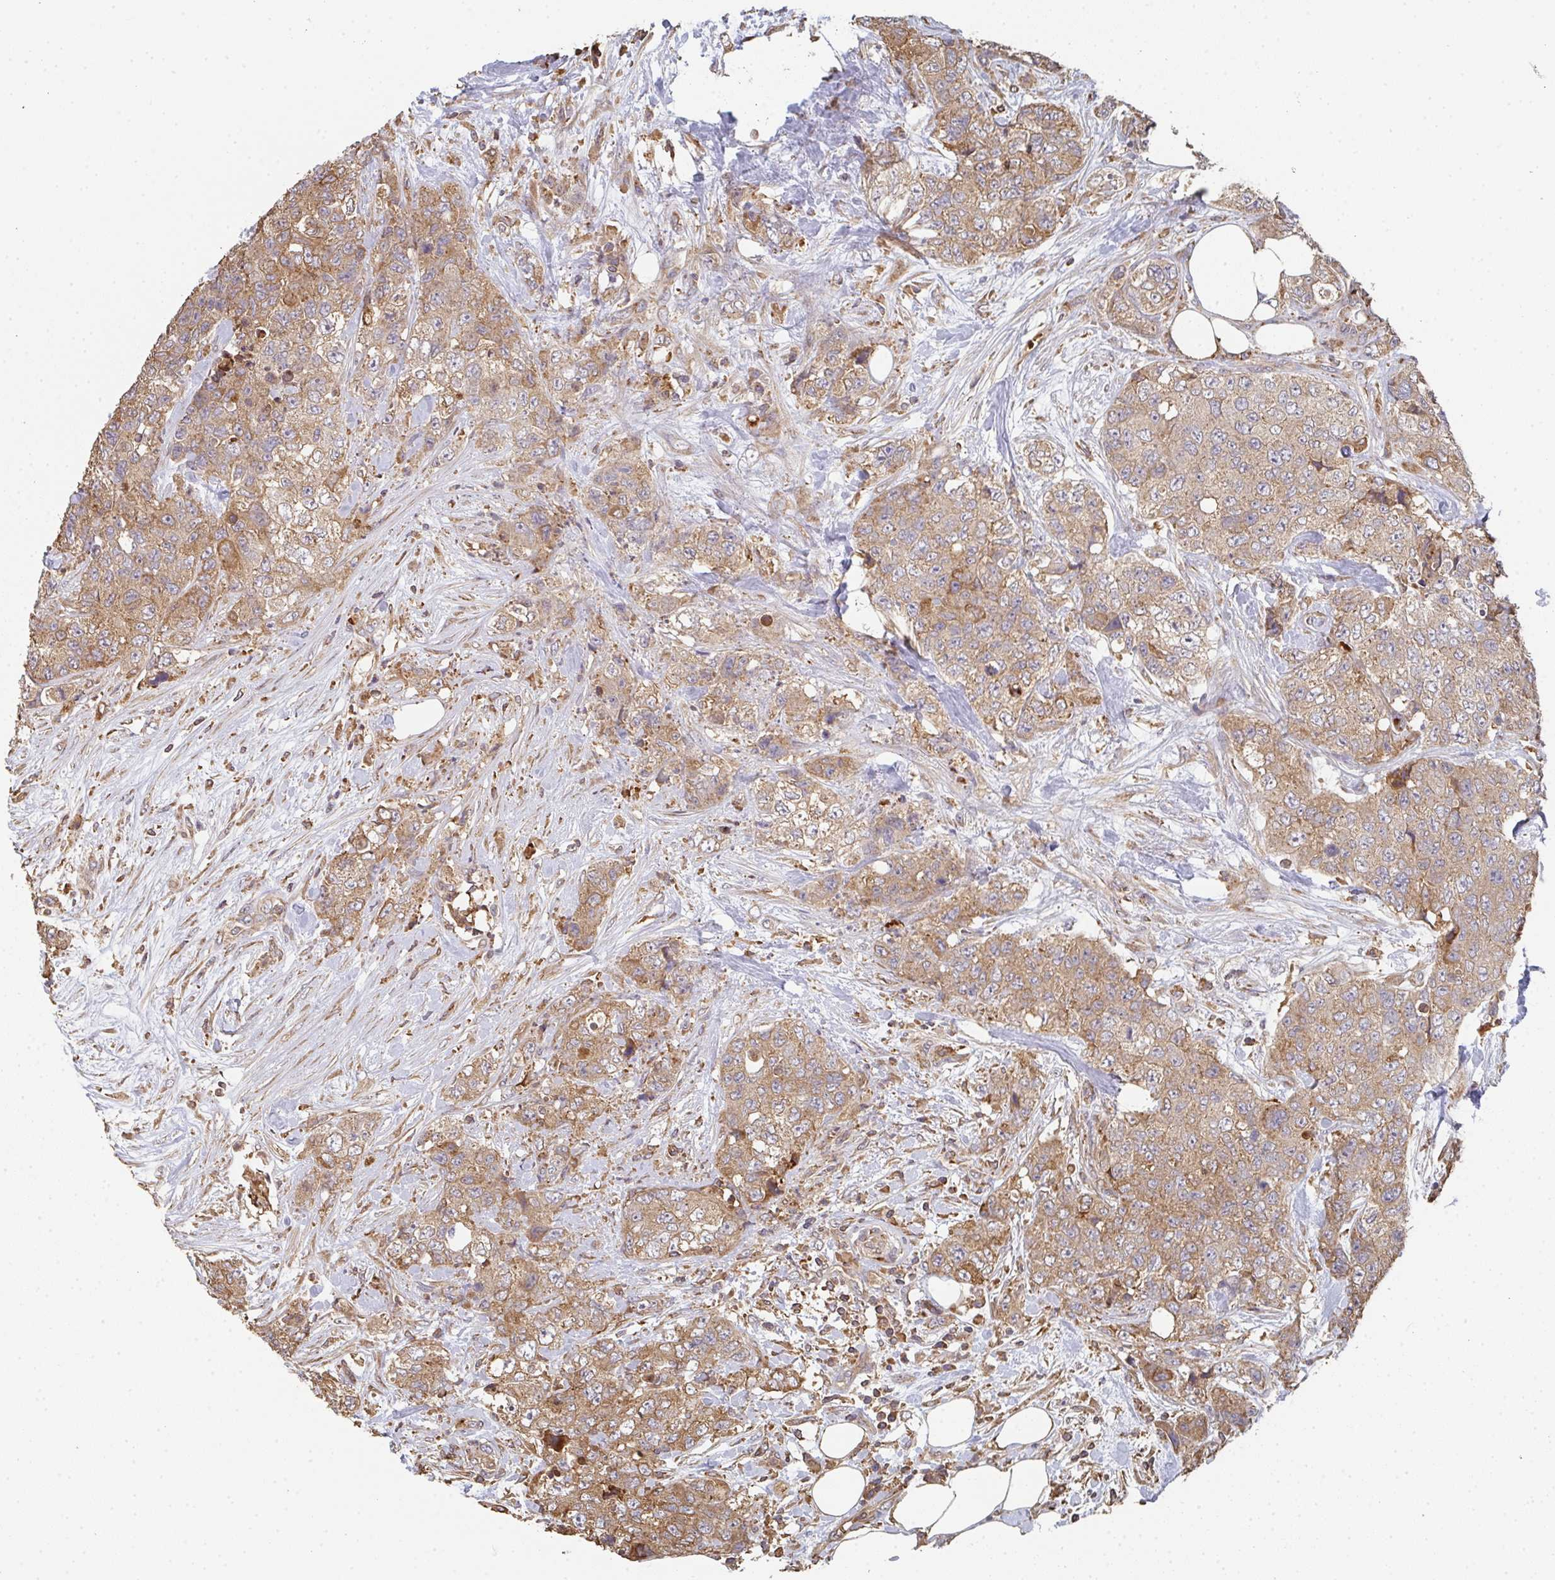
{"staining": {"intensity": "moderate", "quantity": ">75%", "location": "cytoplasmic/membranous"}, "tissue": "urothelial cancer", "cell_type": "Tumor cells", "image_type": "cancer", "snomed": [{"axis": "morphology", "description": "Urothelial carcinoma, High grade"}, {"axis": "topography", "description": "Urinary bladder"}], "caption": "Protein expression analysis of urothelial cancer exhibits moderate cytoplasmic/membranous positivity in about >75% of tumor cells.", "gene": "POLG", "patient": {"sex": "female", "age": 78}}